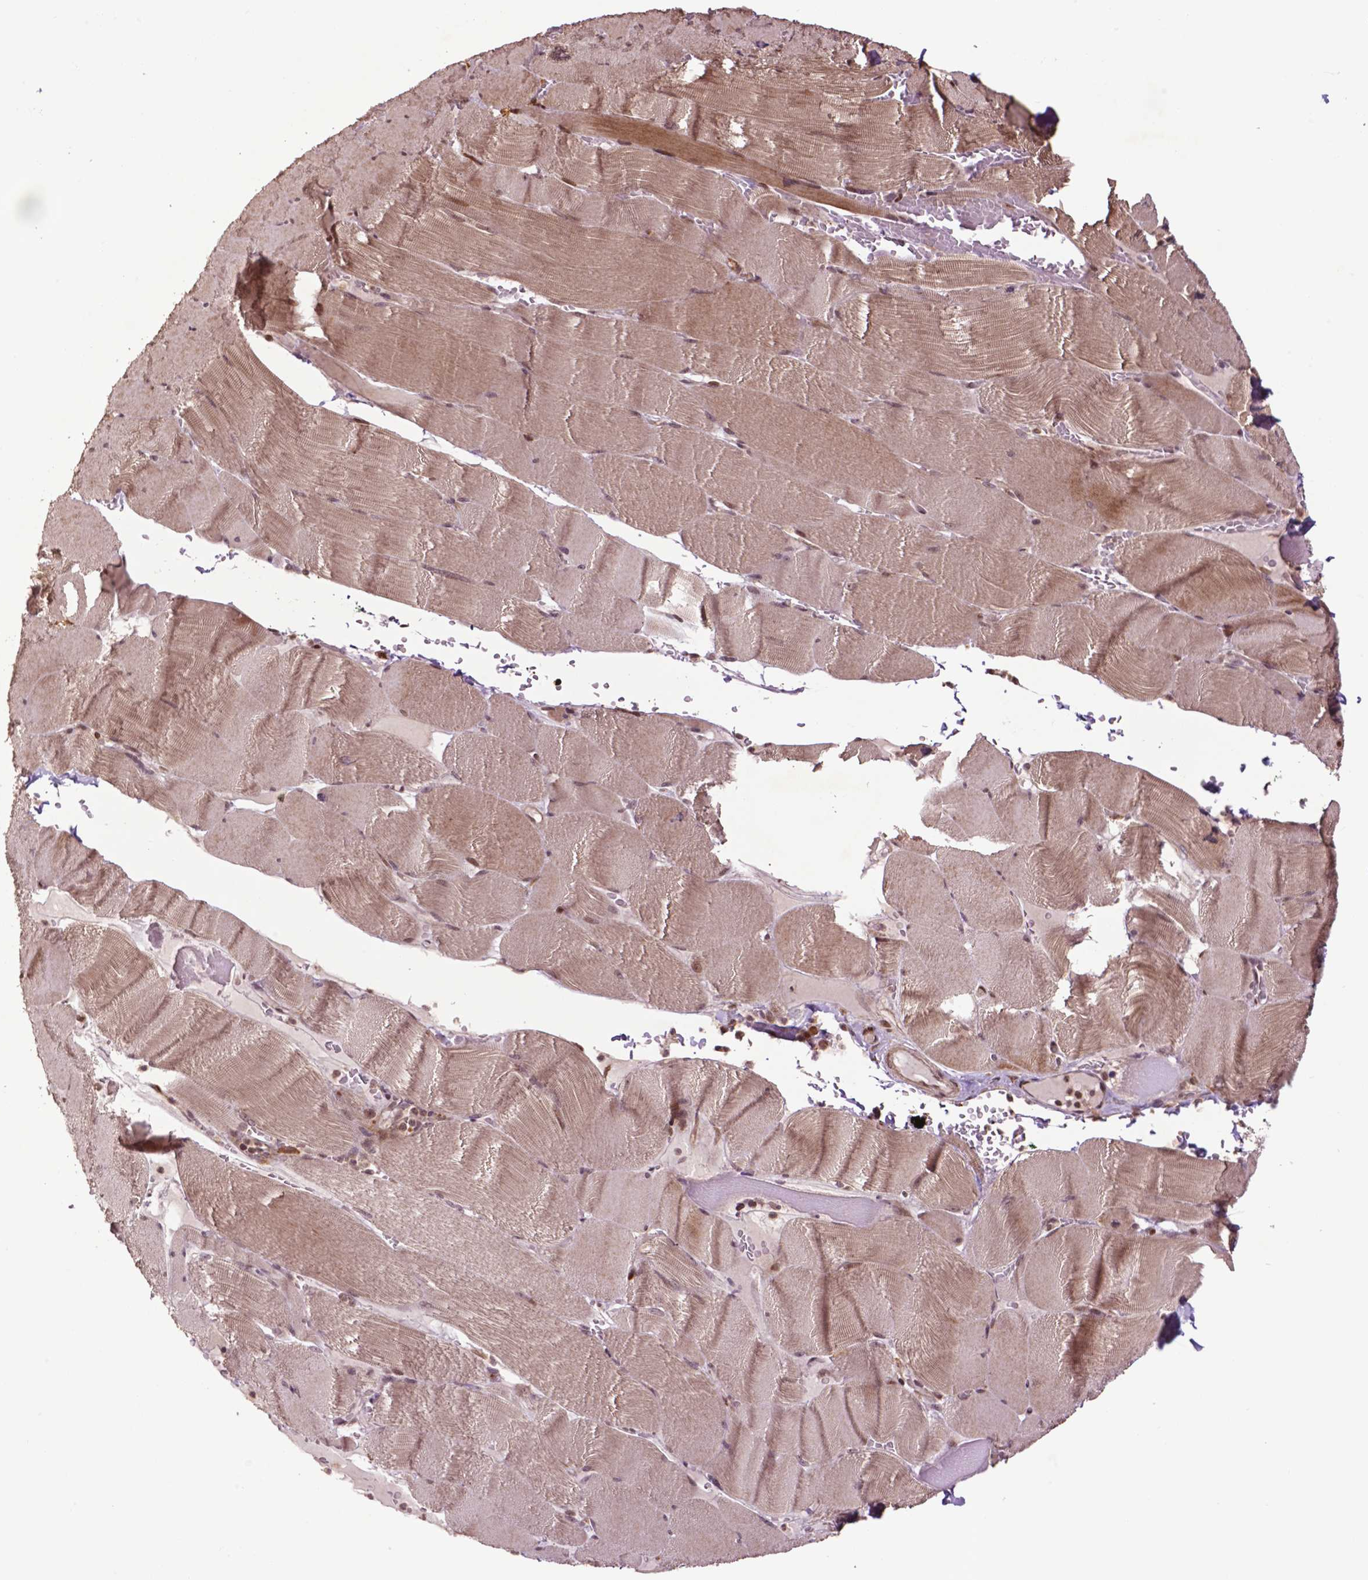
{"staining": {"intensity": "moderate", "quantity": "25%-75%", "location": "cytoplasmic/membranous,nuclear"}, "tissue": "skeletal muscle", "cell_type": "Myocytes", "image_type": "normal", "snomed": [{"axis": "morphology", "description": "Normal tissue, NOS"}, {"axis": "topography", "description": "Skeletal muscle"}], "caption": "An immunohistochemistry histopathology image of benign tissue is shown. Protein staining in brown shows moderate cytoplasmic/membranous,nuclear positivity in skeletal muscle within myocytes.", "gene": "TMX2", "patient": {"sex": "male", "age": 56}}